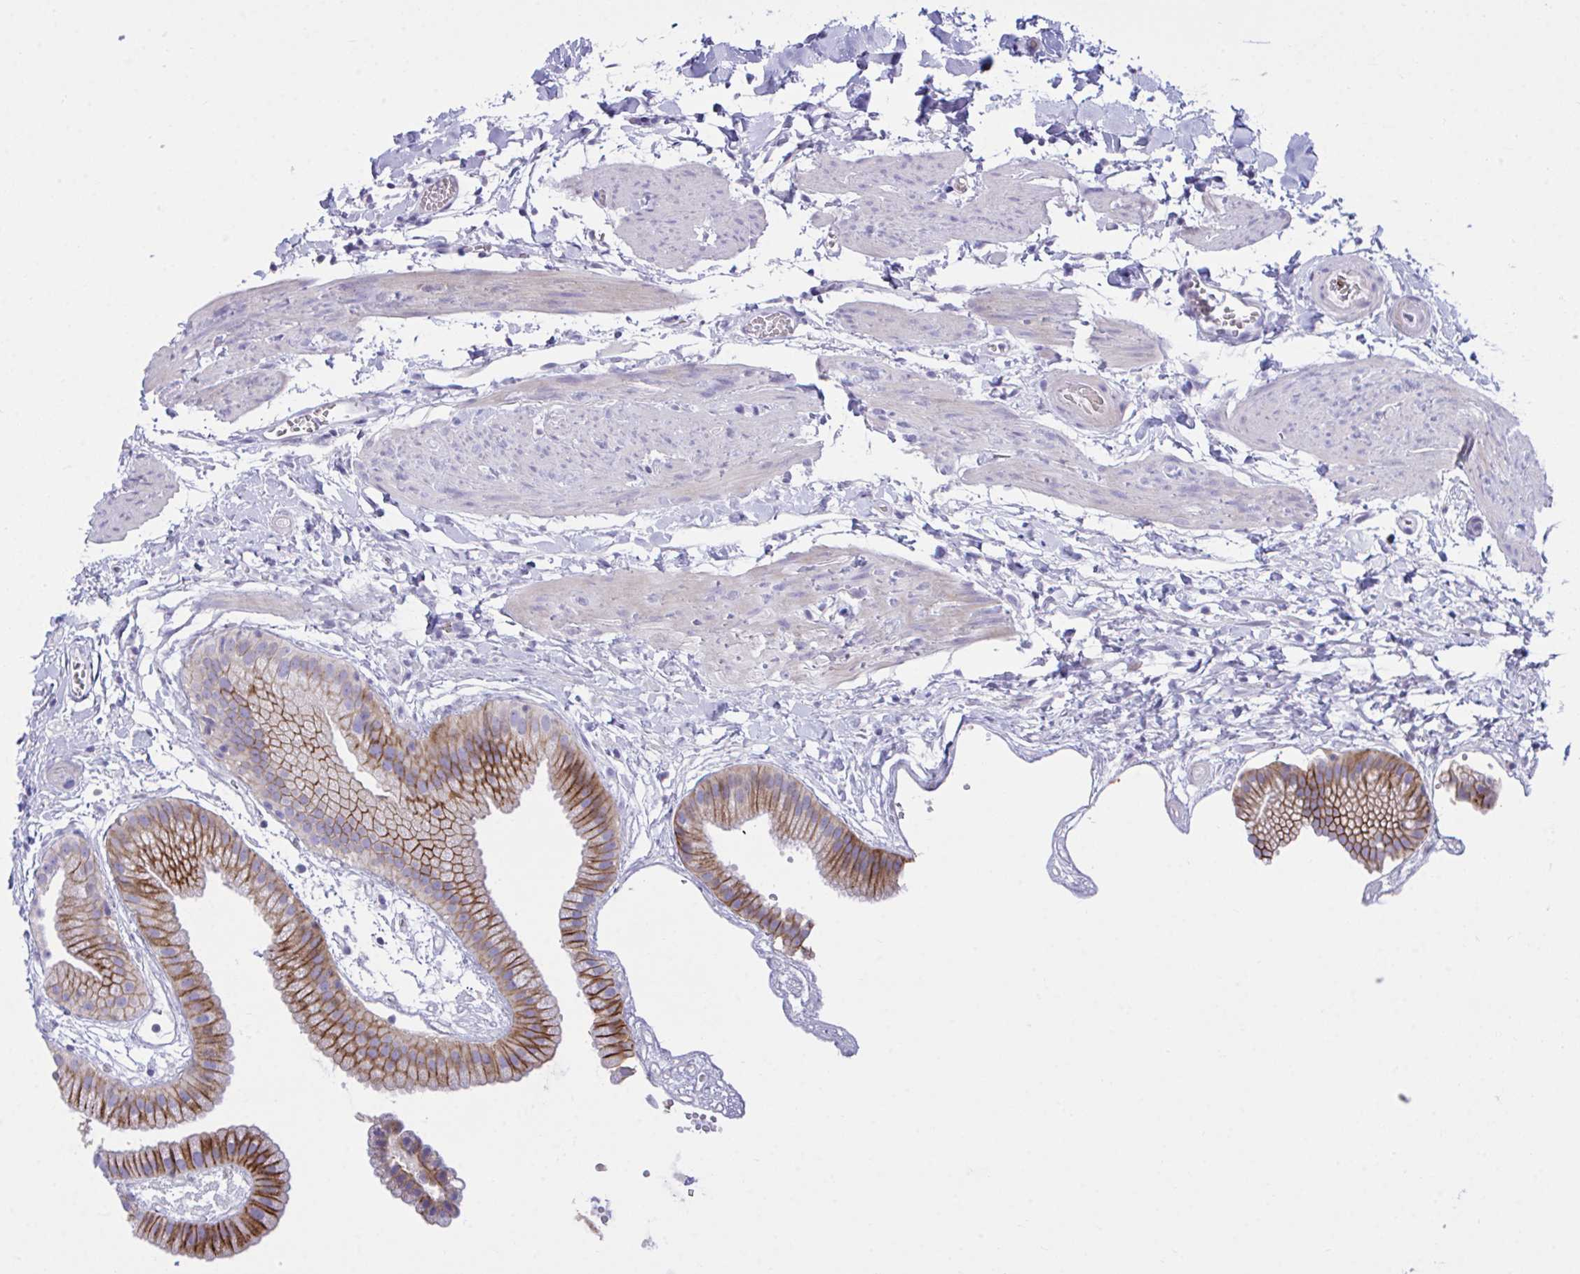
{"staining": {"intensity": "moderate", "quantity": ">75%", "location": "cytoplasmic/membranous"}, "tissue": "gallbladder", "cell_type": "Glandular cells", "image_type": "normal", "snomed": [{"axis": "morphology", "description": "Normal tissue, NOS"}, {"axis": "topography", "description": "Gallbladder"}], "caption": "Protein expression analysis of unremarkable human gallbladder reveals moderate cytoplasmic/membranous expression in approximately >75% of glandular cells. Ihc stains the protein in brown and the nuclei are stained blue.", "gene": "PLEKHH1", "patient": {"sex": "female", "age": 63}}